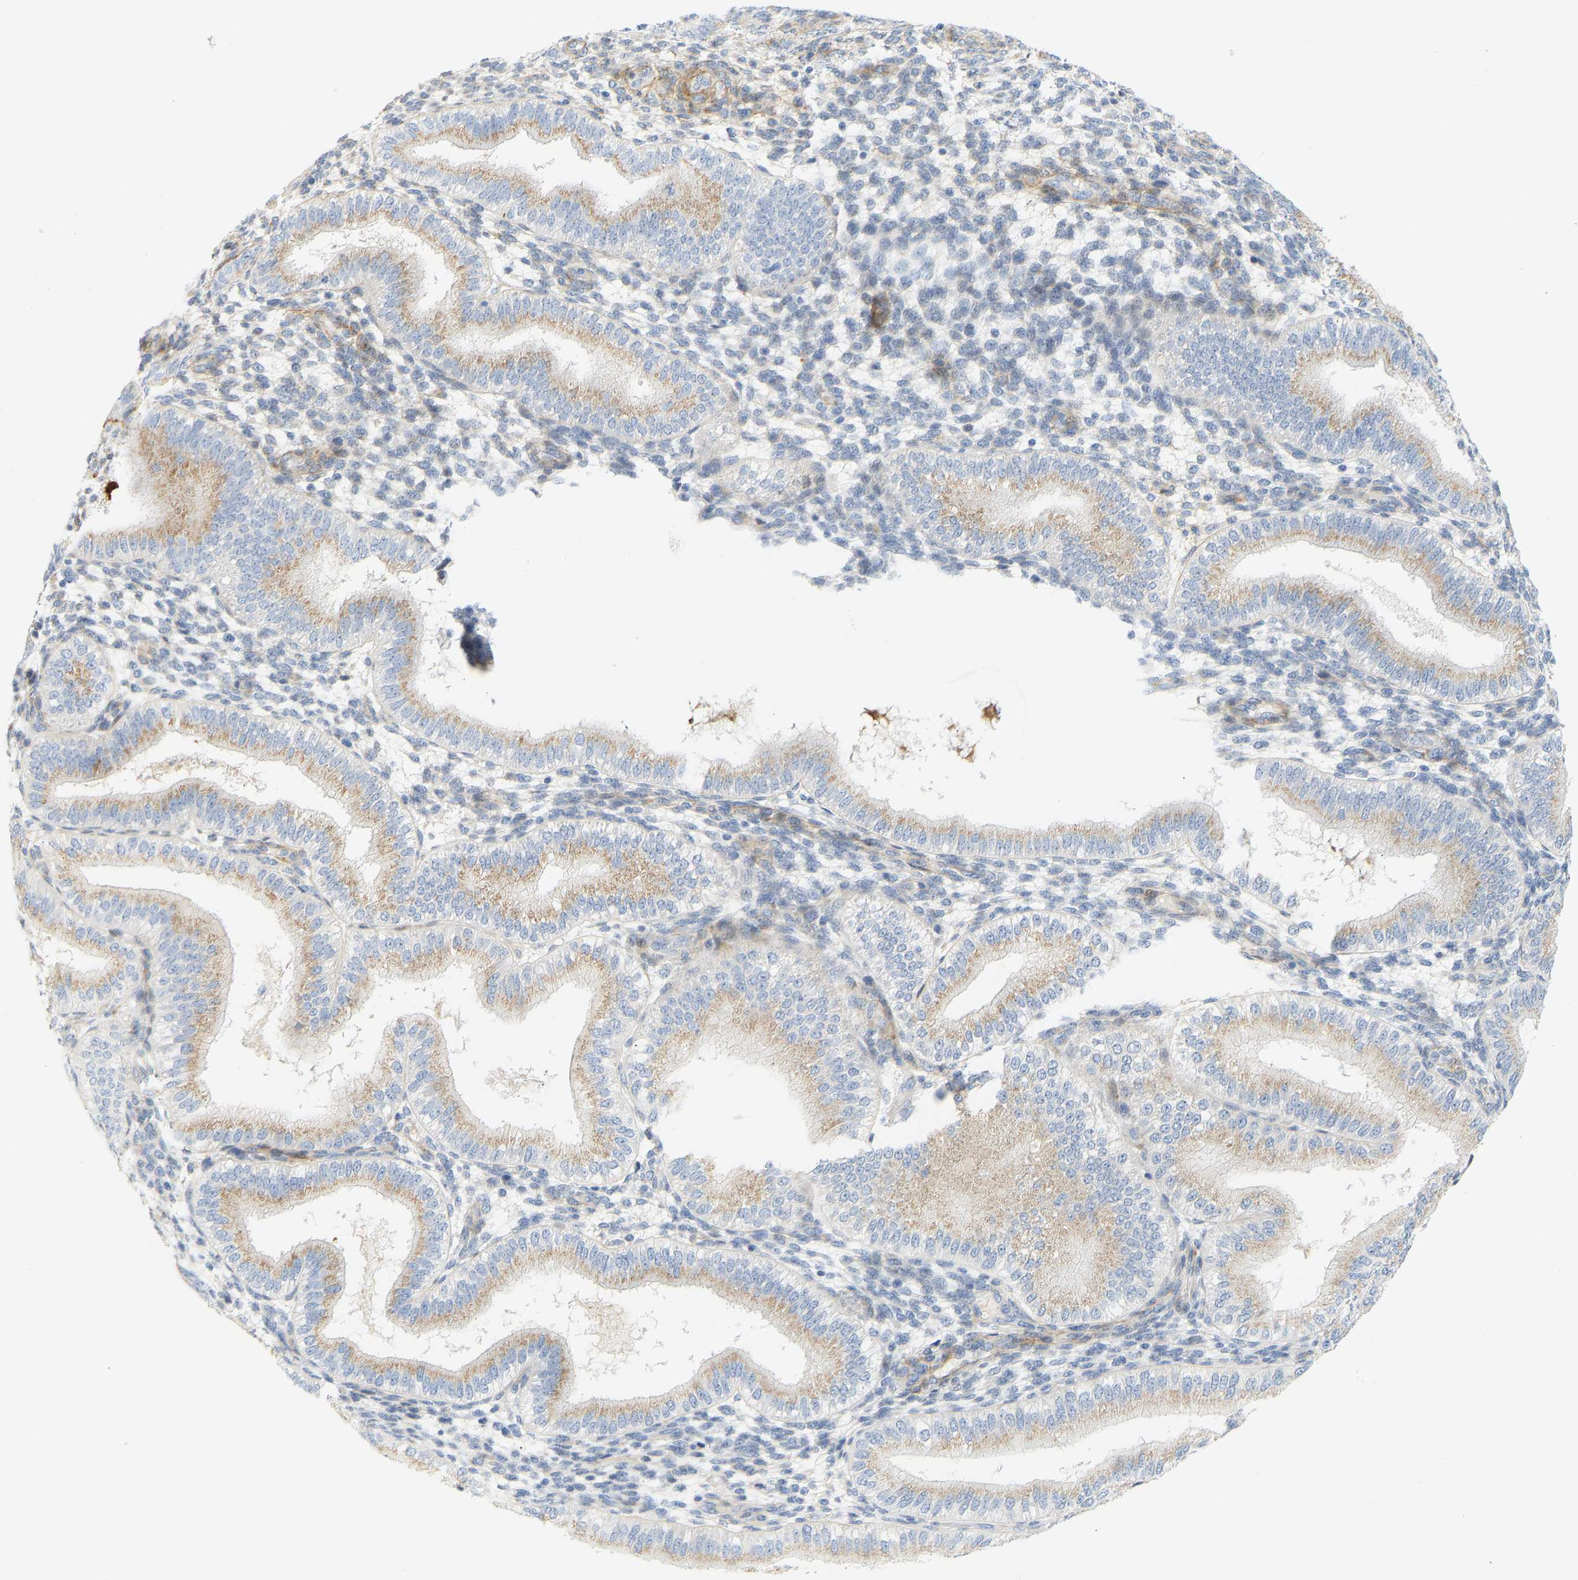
{"staining": {"intensity": "moderate", "quantity": "25%-75%", "location": "cytoplasmic/membranous"}, "tissue": "endometrium", "cell_type": "Cells in endometrial stroma", "image_type": "normal", "snomed": [{"axis": "morphology", "description": "Normal tissue, NOS"}, {"axis": "topography", "description": "Endometrium"}], "caption": "Cells in endometrial stroma display medium levels of moderate cytoplasmic/membranous positivity in about 25%-75% of cells in benign human endometrium. The protein of interest is shown in brown color, while the nuclei are stained blue.", "gene": "SLC30A7", "patient": {"sex": "female", "age": 39}}